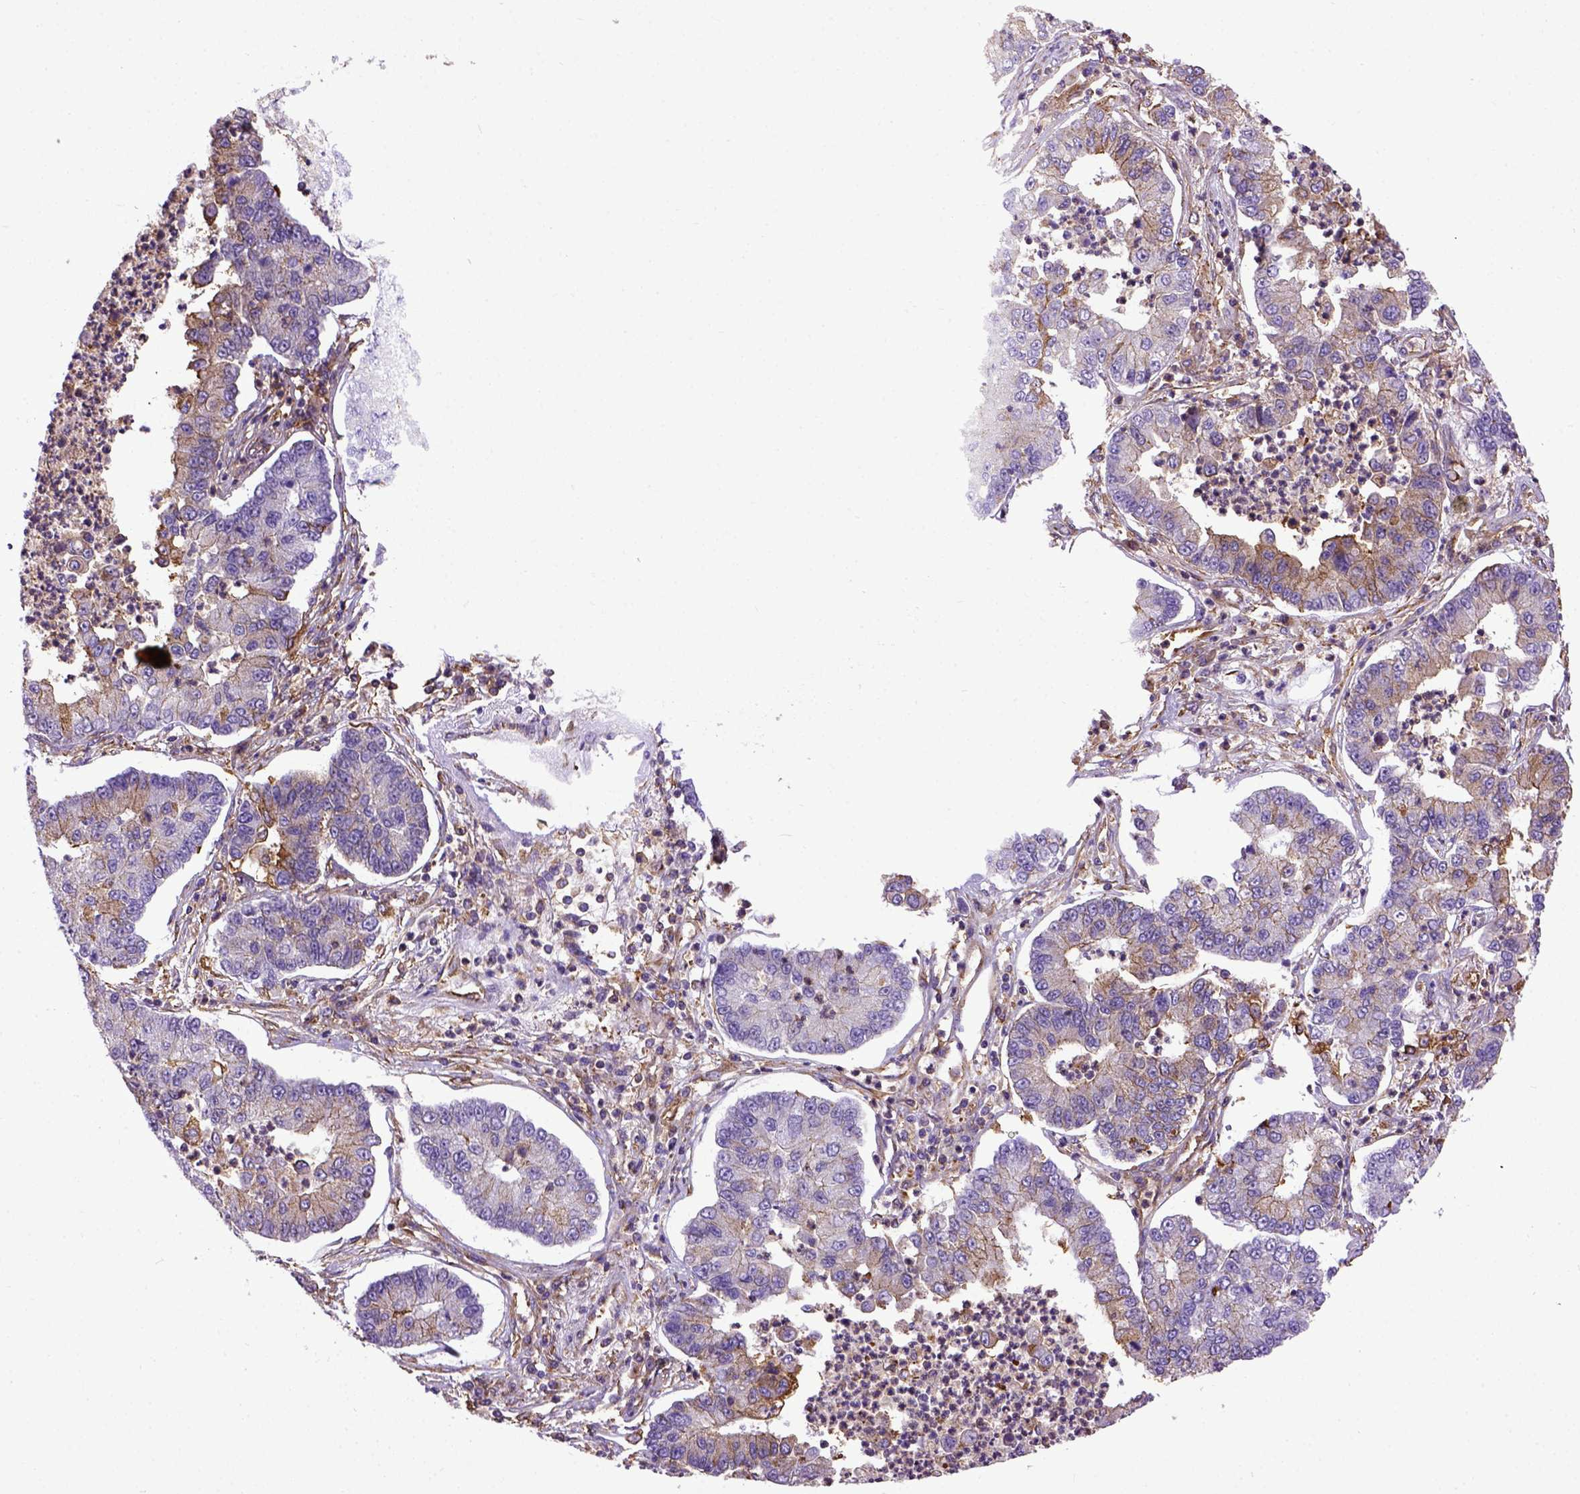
{"staining": {"intensity": "weak", "quantity": "<25%", "location": "cytoplasmic/membranous"}, "tissue": "lung cancer", "cell_type": "Tumor cells", "image_type": "cancer", "snomed": [{"axis": "morphology", "description": "Adenocarcinoma, NOS"}, {"axis": "topography", "description": "Lung"}], "caption": "The histopathology image reveals no significant positivity in tumor cells of lung cancer (adenocarcinoma). (DAB (3,3'-diaminobenzidine) IHC, high magnification).", "gene": "MVP", "patient": {"sex": "female", "age": 57}}